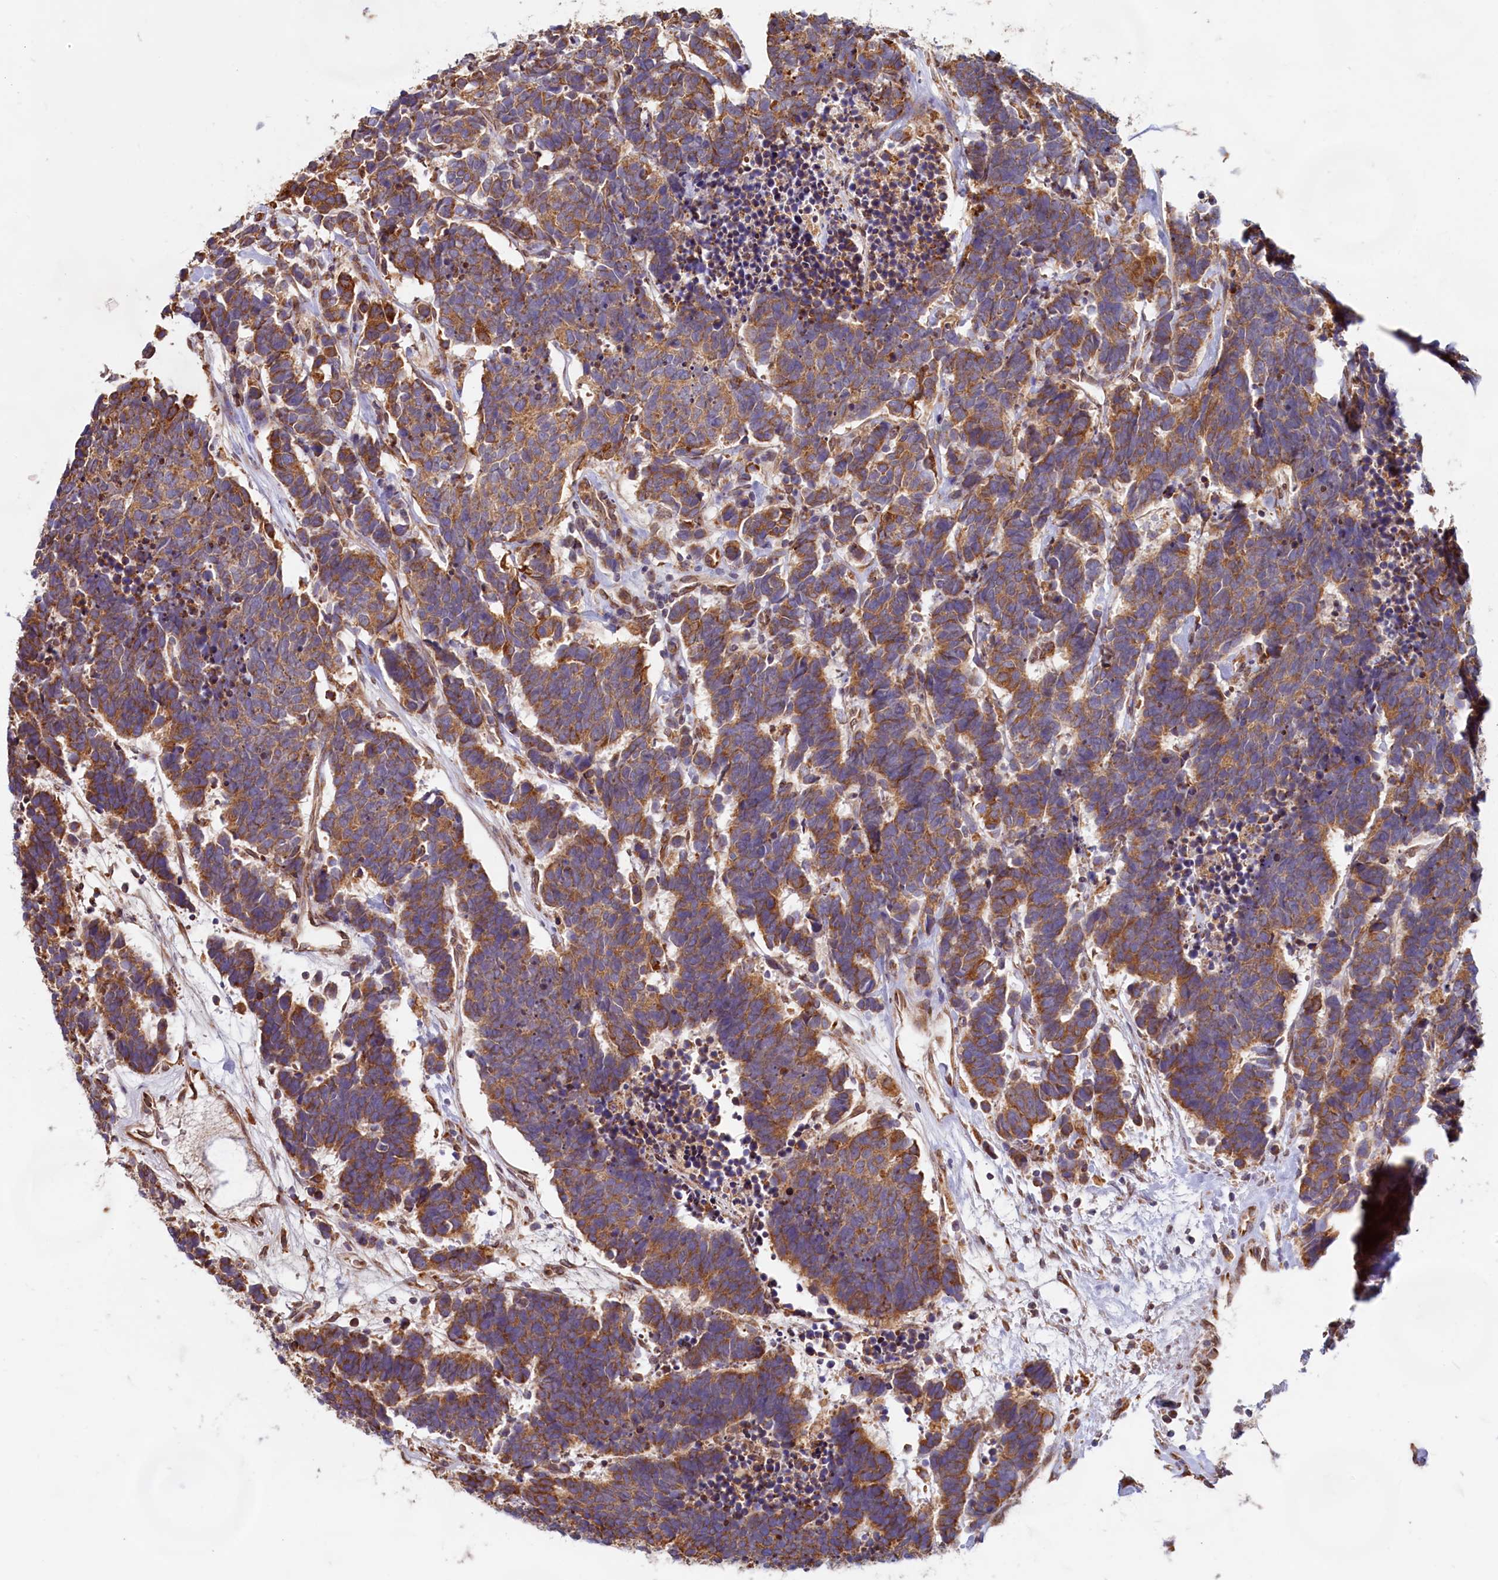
{"staining": {"intensity": "strong", "quantity": ">75%", "location": "cytoplasmic/membranous"}, "tissue": "carcinoid", "cell_type": "Tumor cells", "image_type": "cancer", "snomed": [{"axis": "morphology", "description": "Carcinoma, NOS"}, {"axis": "morphology", "description": "Carcinoid, malignant, NOS"}, {"axis": "topography", "description": "Urinary bladder"}], "caption": "A high-resolution image shows immunohistochemistry staining of carcinoid, which demonstrates strong cytoplasmic/membranous expression in about >75% of tumor cells.", "gene": "TBC1D19", "patient": {"sex": "male", "age": 57}}